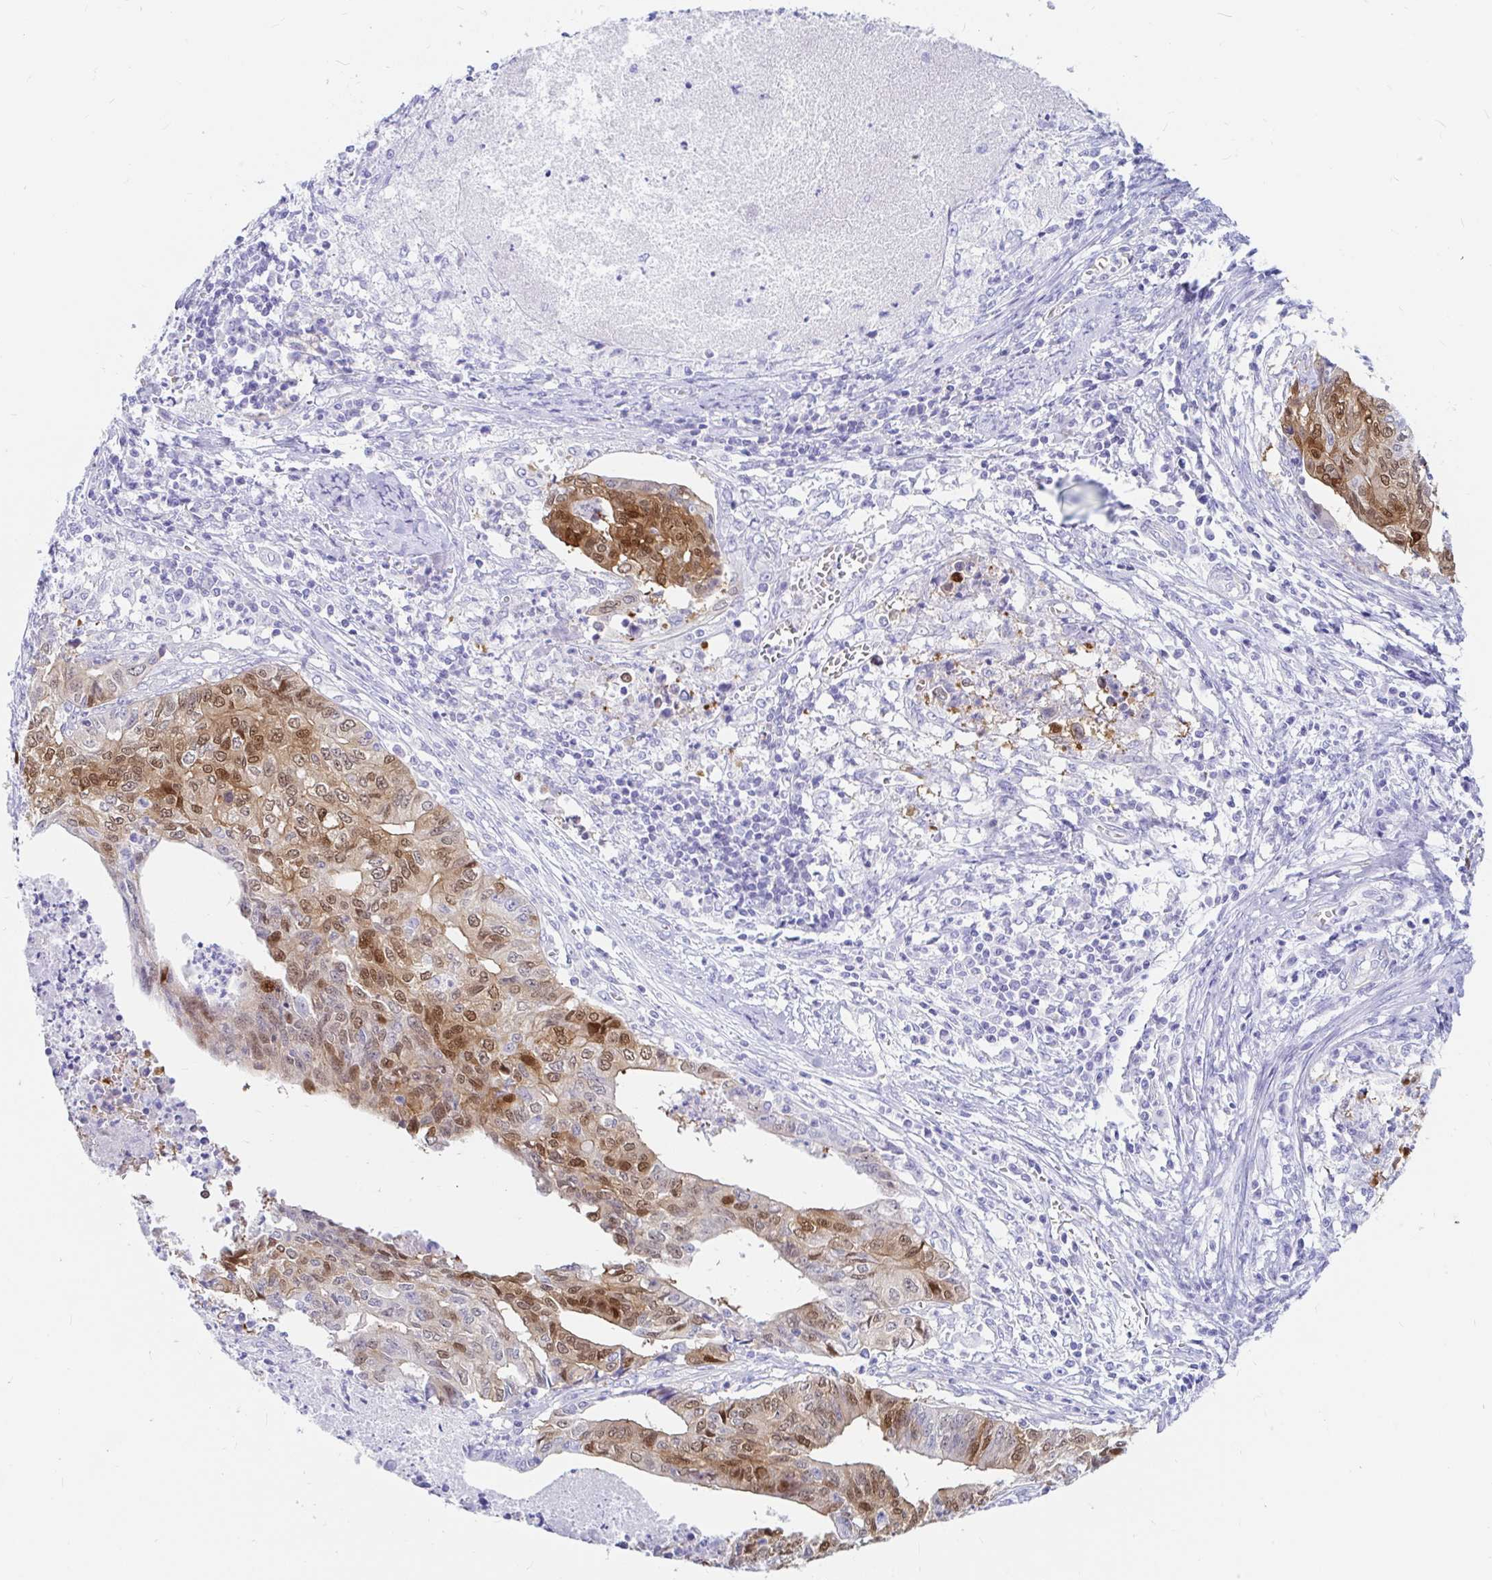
{"staining": {"intensity": "moderate", "quantity": "25%-75%", "location": "cytoplasmic/membranous,nuclear"}, "tissue": "endometrial cancer", "cell_type": "Tumor cells", "image_type": "cancer", "snomed": [{"axis": "morphology", "description": "Adenocarcinoma, NOS"}, {"axis": "topography", "description": "Endometrium"}], "caption": "About 25%-75% of tumor cells in human endometrial cancer demonstrate moderate cytoplasmic/membranous and nuclear protein staining as visualized by brown immunohistochemical staining.", "gene": "PPP1R1B", "patient": {"sex": "female", "age": 65}}